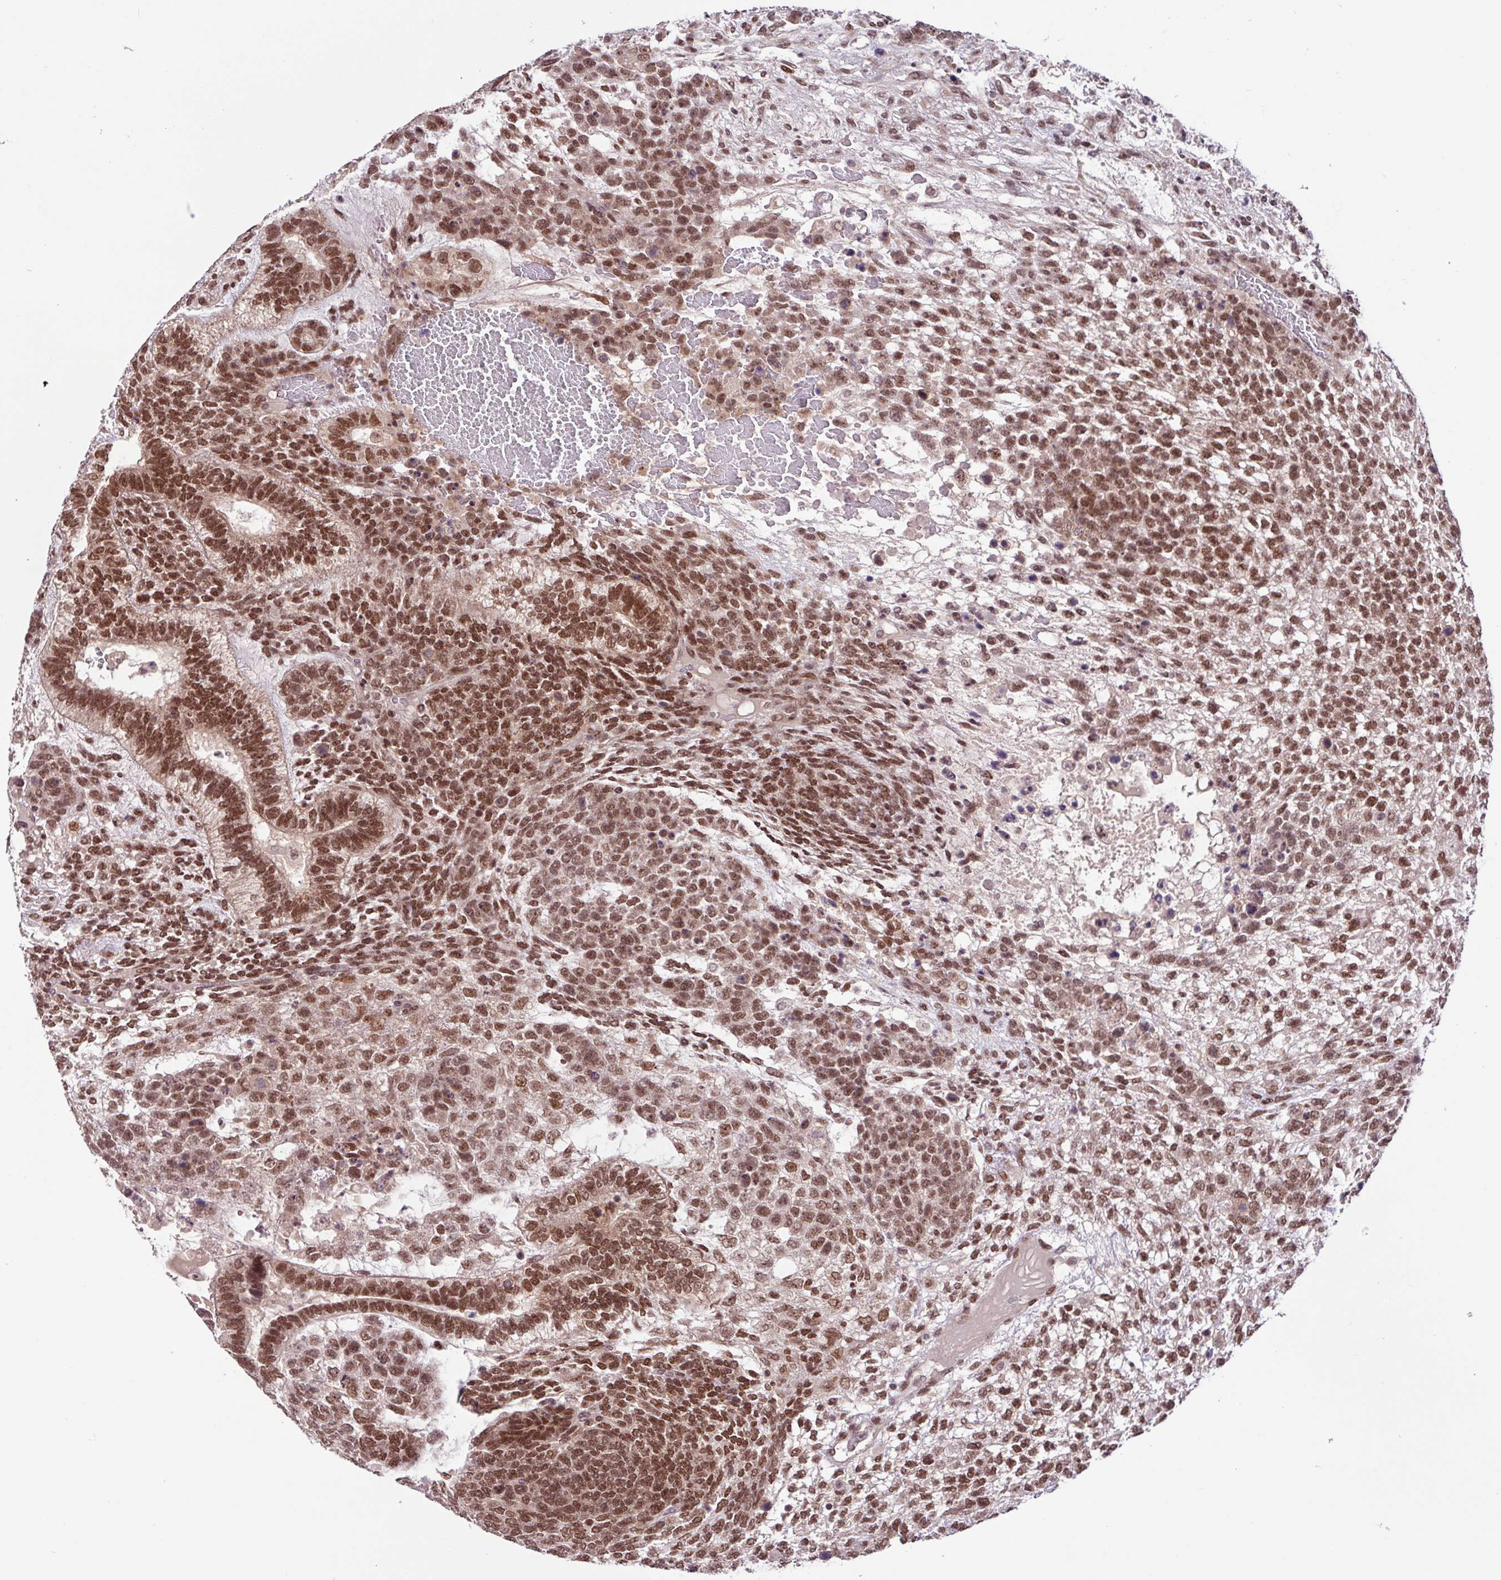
{"staining": {"intensity": "moderate", "quantity": ">75%", "location": "nuclear"}, "tissue": "testis cancer", "cell_type": "Tumor cells", "image_type": "cancer", "snomed": [{"axis": "morphology", "description": "Carcinoma, Embryonal, NOS"}, {"axis": "topography", "description": "Testis"}], "caption": "A brown stain labels moderate nuclear expression of a protein in human testis cancer (embryonal carcinoma) tumor cells.", "gene": "BRD3", "patient": {"sex": "male", "age": 23}}